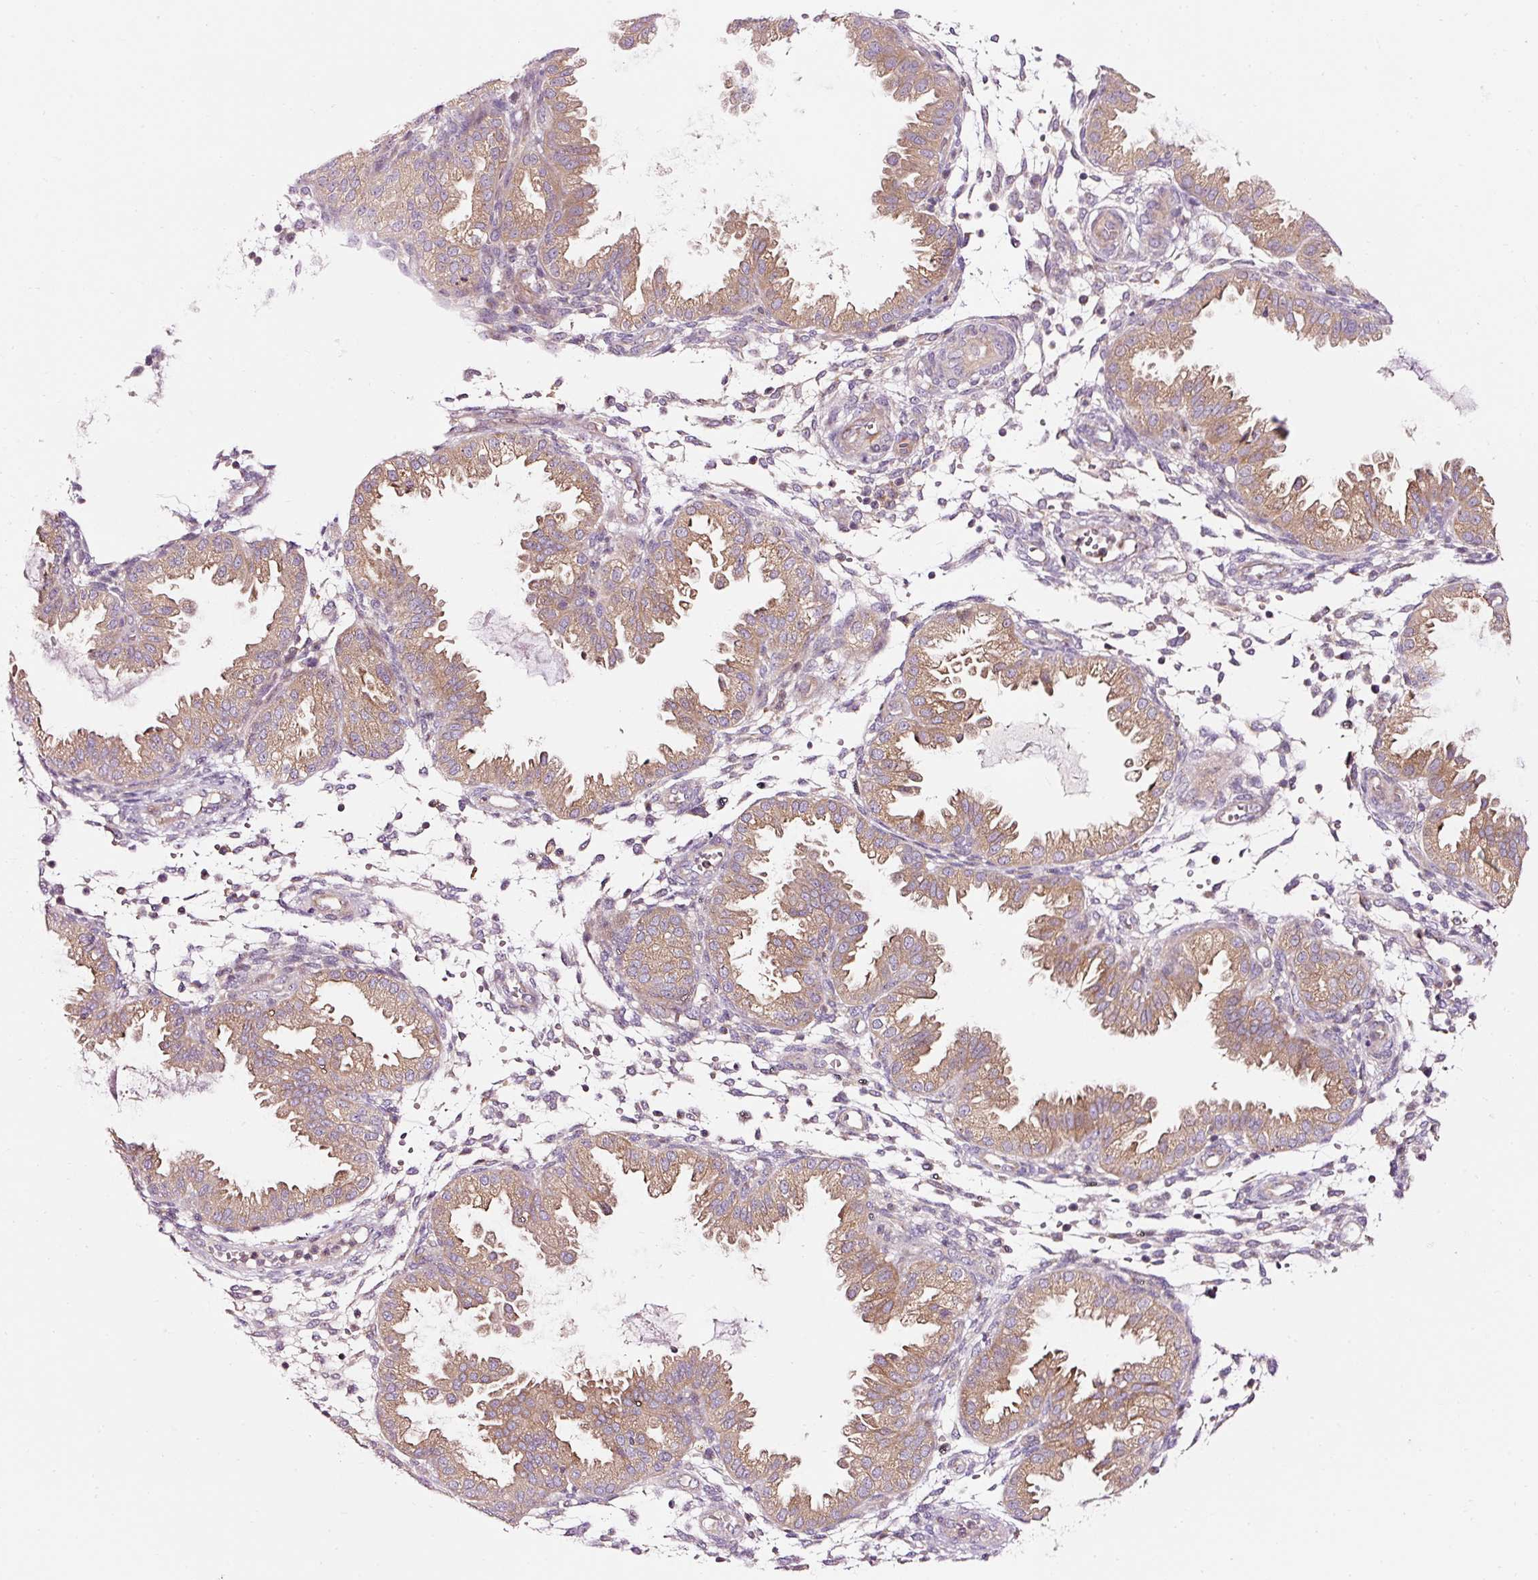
{"staining": {"intensity": "negative", "quantity": "none", "location": "none"}, "tissue": "endometrium", "cell_type": "Cells in endometrial stroma", "image_type": "normal", "snomed": [{"axis": "morphology", "description": "Normal tissue, NOS"}, {"axis": "topography", "description": "Endometrium"}], "caption": "High magnification brightfield microscopy of benign endometrium stained with DAB (brown) and counterstained with hematoxylin (blue): cells in endometrial stroma show no significant staining.", "gene": "NAPA", "patient": {"sex": "female", "age": 33}}